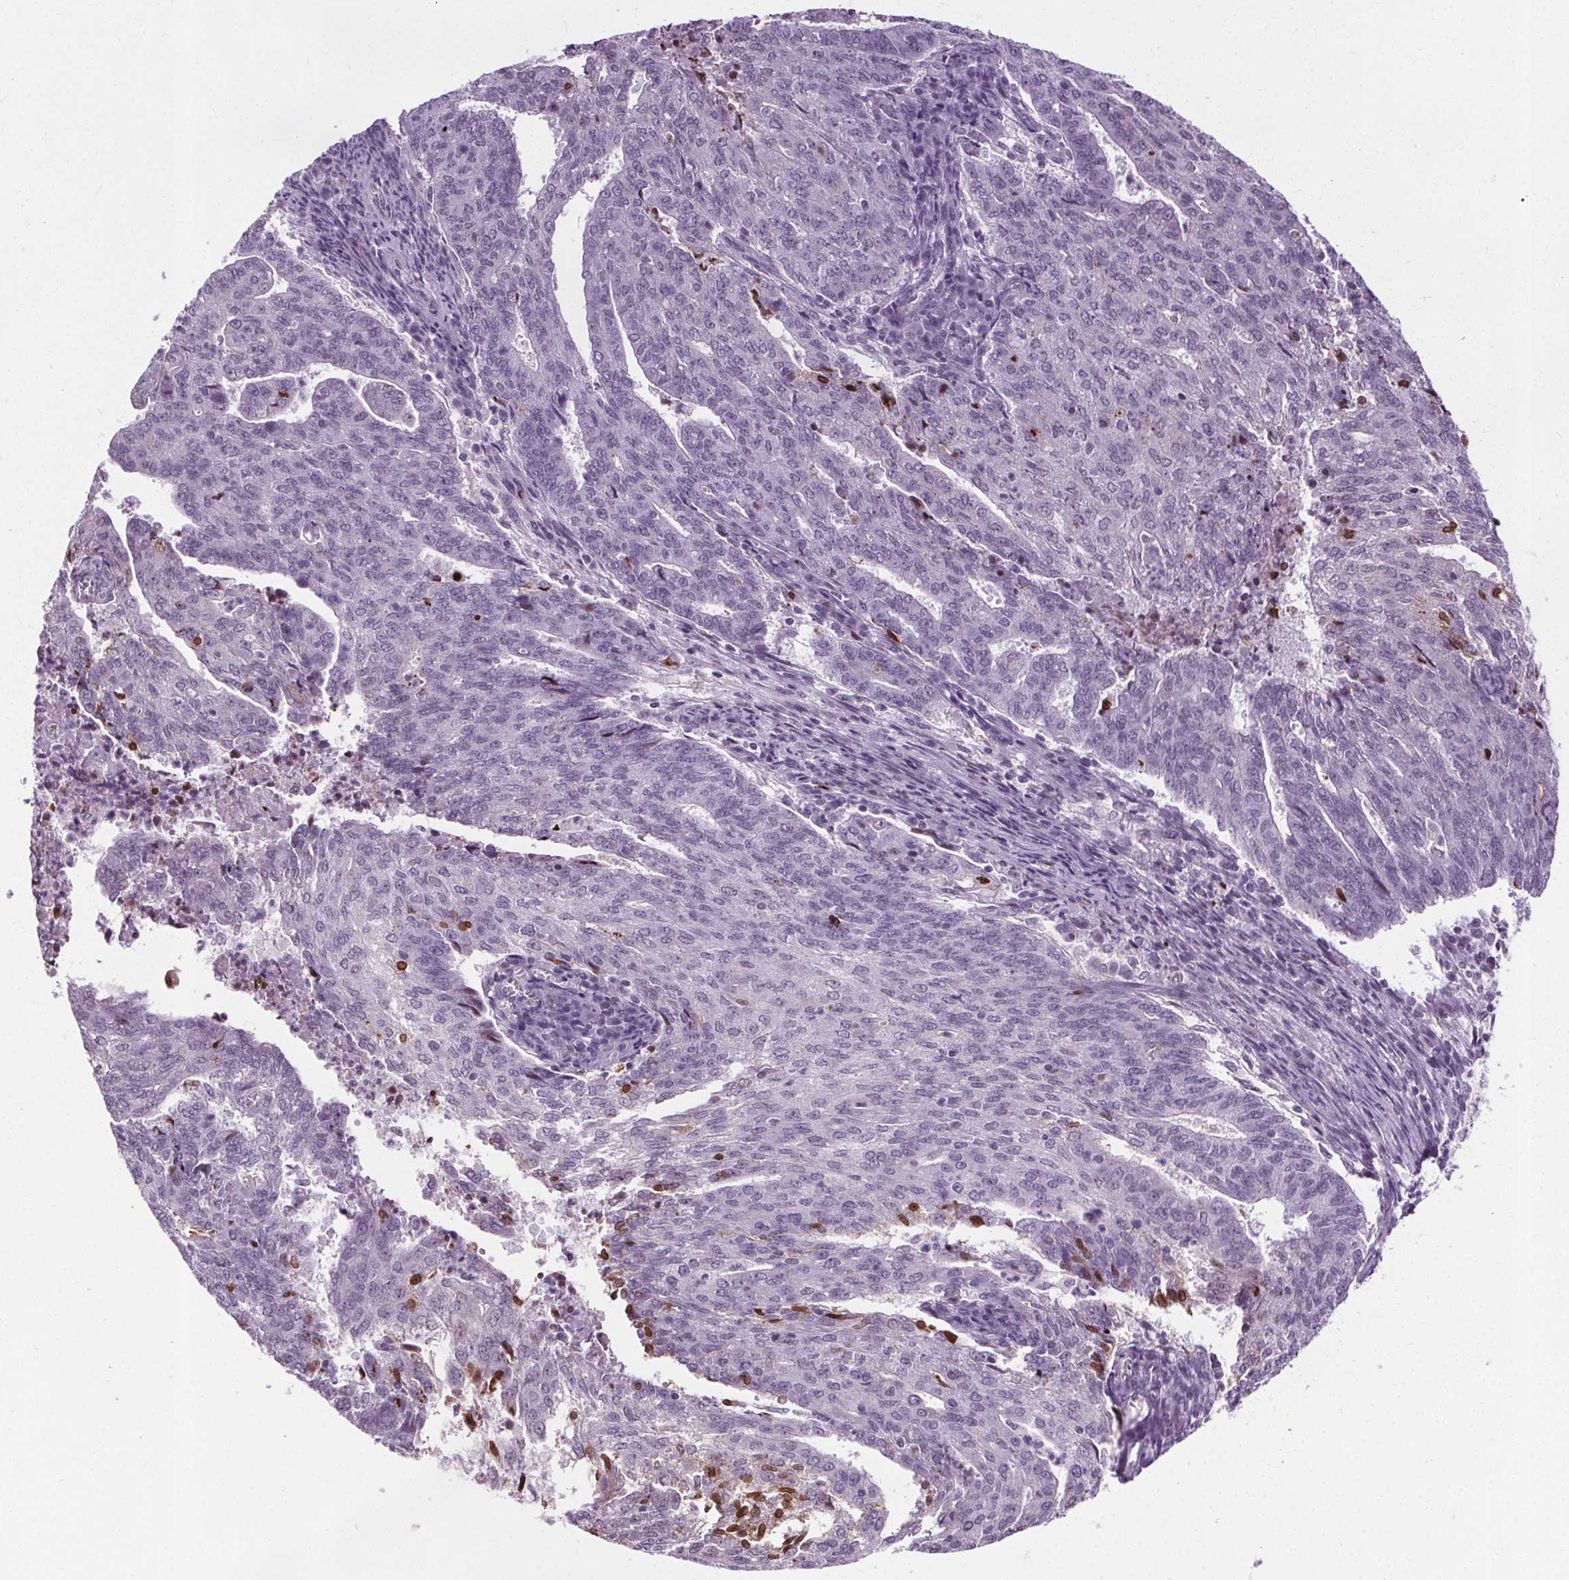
{"staining": {"intensity": "moderate", "quantity": "<25%", "location": "nuclear"}, "tissue": "endometrial cancer", "cell_type": "Tumor cells", "image_type": "cancer", "snomed": [{"axis": "morphology", "description": "Adenocarcinoma, NOS"}, {"axis": "topography", "description": "Endometrium"}], "caption": "DAB (3,3'-diaminobenzidine) immunohistochemical staining of endometrial cancer reveals moderate nuclear protein expression in about <25% of tumor cells.", "gene": "CEBPA", "patient": {"sex": "female", "age": 82}}